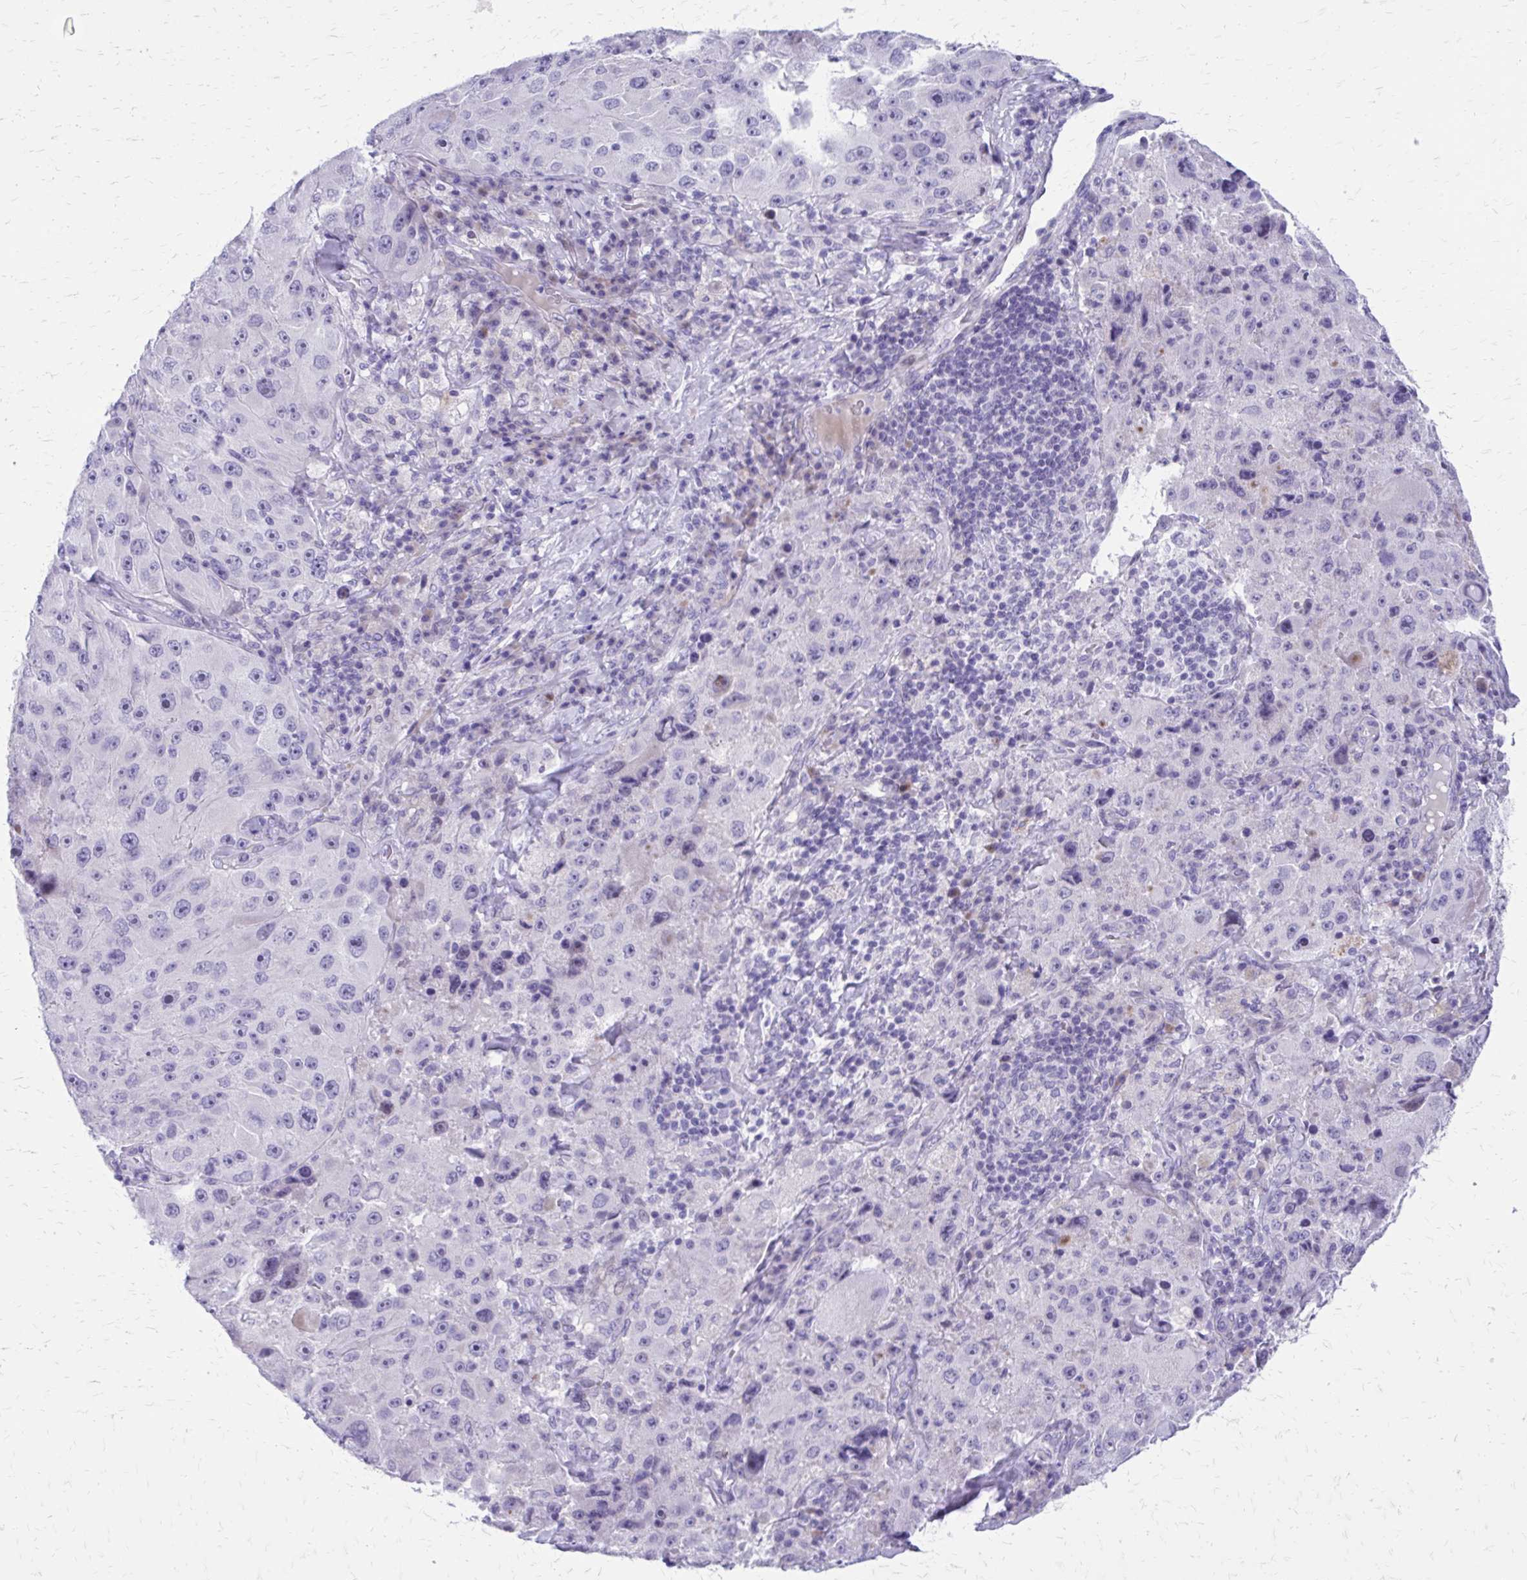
{"staining": {"intensity": "negative", "quantity": "none", "location": "none"}, "tissue": "melanoma", "cell_type": "Tumor cells", "image_type": "cancer", "snomed": [{"axis": "morphology", "description": "Malignant melanoma, Metastatic site"}, {"axis": "topography", "description": "Lymph node"}], "caption": "Micrograph shows no protein positivity in tumor cells of malignant melanoma (metastatic site) tissue.", "gene": "LCN15", "patient": {"sex": "male", "age": 62}}